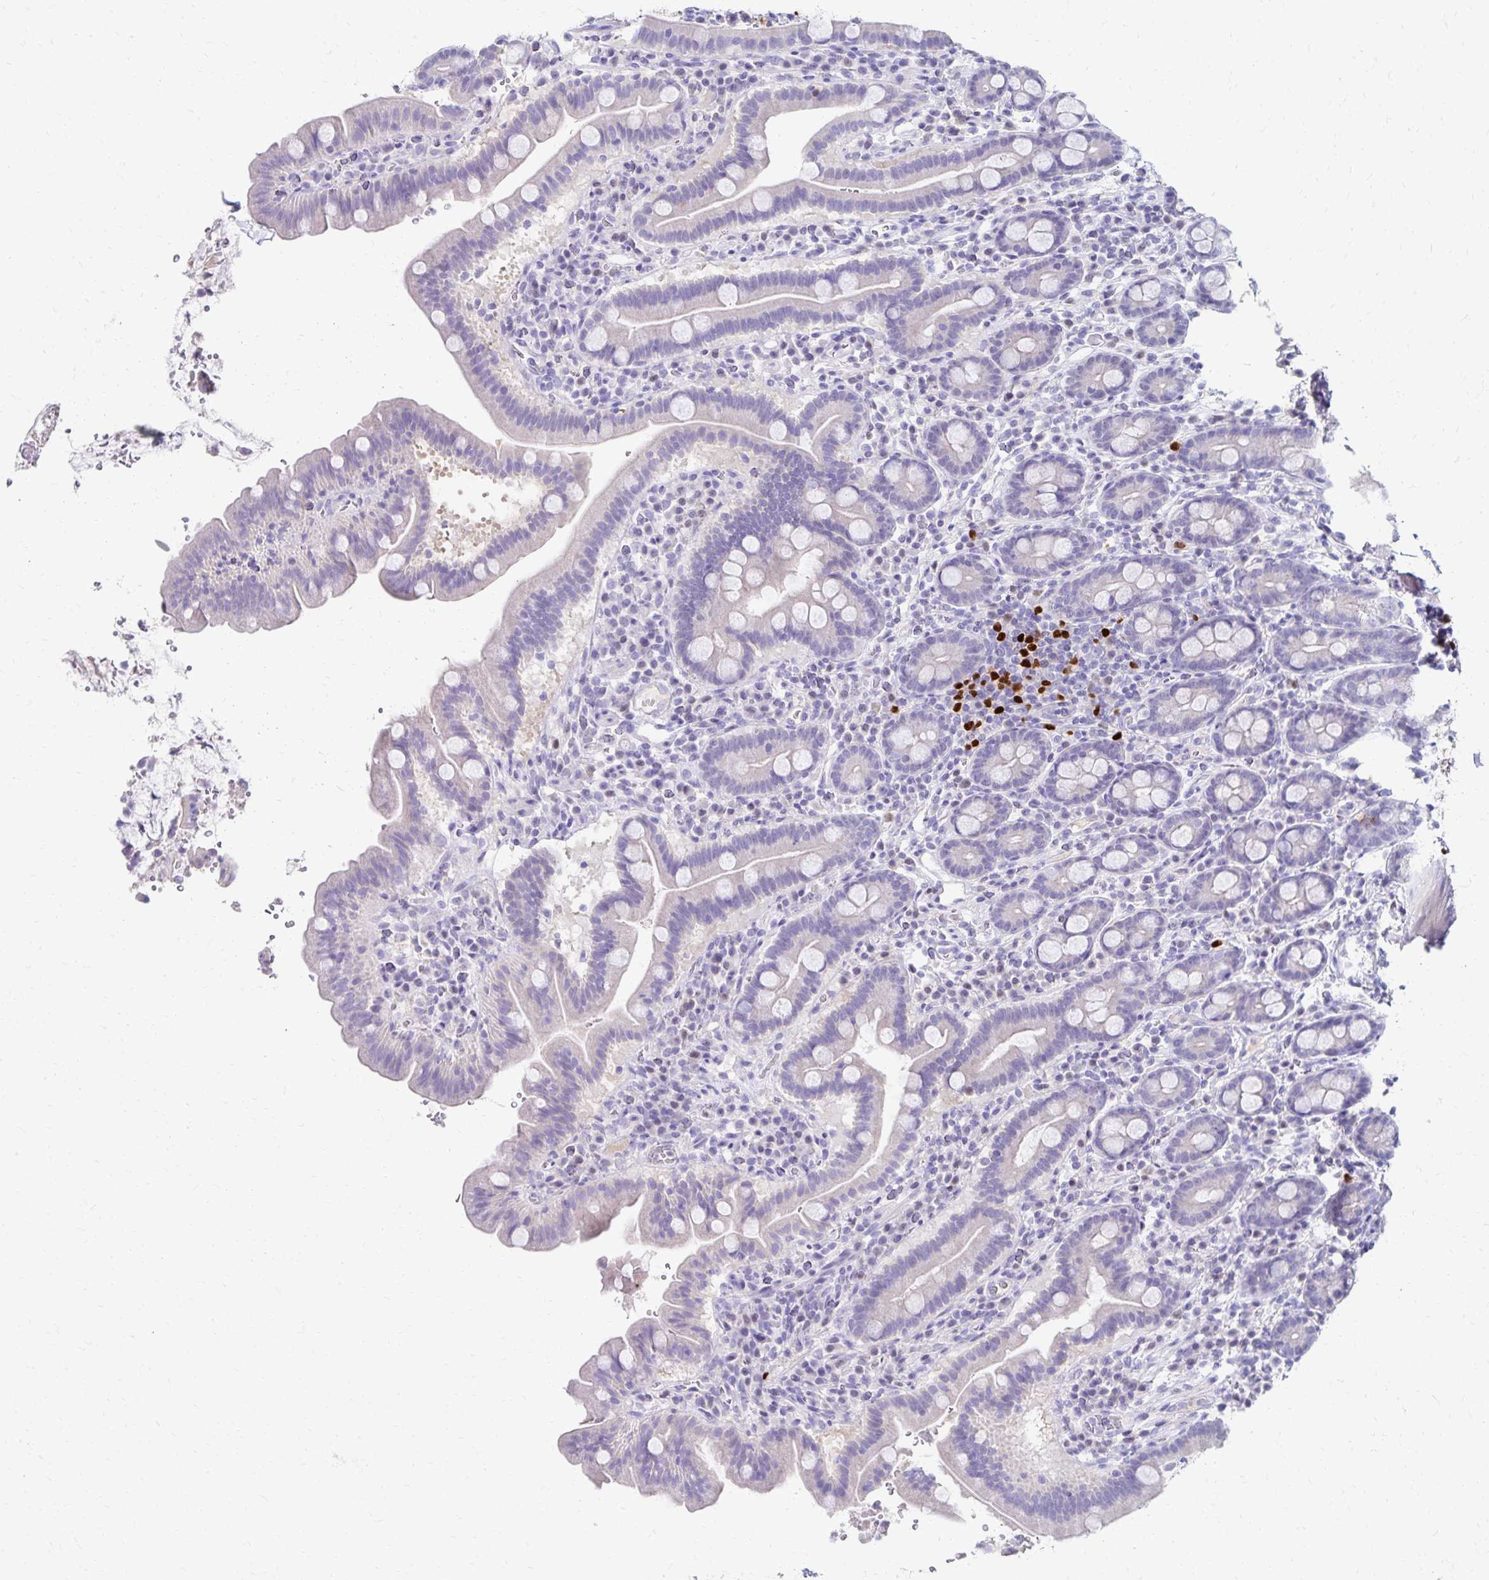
{"staining": {"intensity": "negative", "quantity": "none", "location": "none"}, "tissue": "small intestine", "cell_type": "Glandular cells", "image_type": "normal", "snomed": [{"axis": "morphology", "description": "Normal tissue, NOS"}, {"axis": "topography", "description": "Small intestine"}], "caption": "This is an immunohistochemistry (IHC) photomicrograph of normal human small intestine. There is no staining in glandular cells.", "gene": "PAX5", "patient": {"sex": "male", "age": 26}}